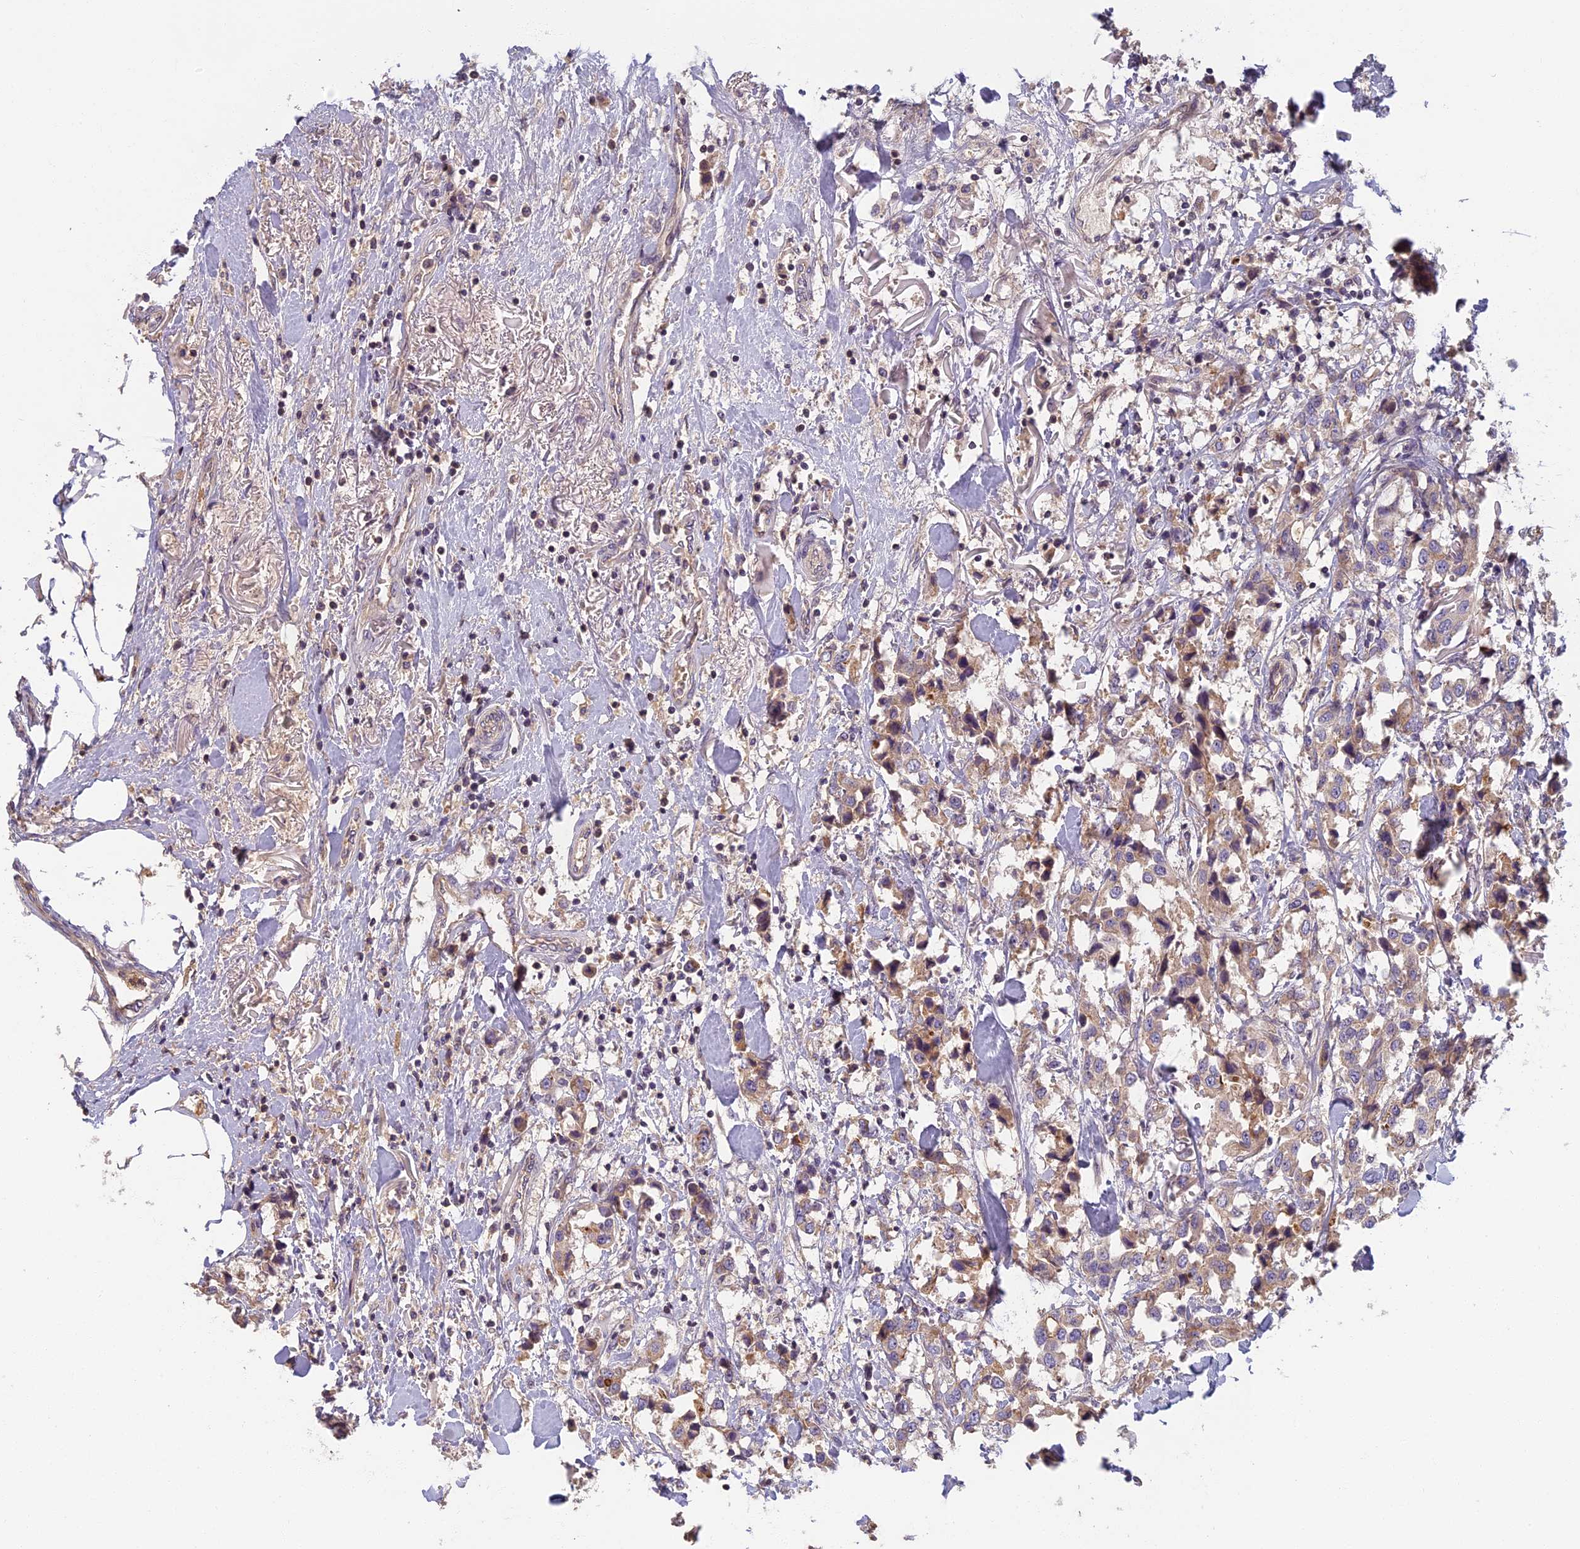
{"staining": {"intensity": "weak", "quantity": "25%-75%", "location": "cytoplasmic/membranous"}, "tissue": "breast cancer", "cell_type": "Tumor cells", "image_type": "cancer", "snomed": [{"axis": "morphology", "description": "Duct carcinoma"}, {"axis": "topography", "description": "Breast"}], "caption": "Protein expression analysis of infiltrating ductal carcinoma (breast) exhibits weak cytoplasmic/membranous staining in about 25%-75% of tumor cells. (Stains: DAB in brown, nuclei in blue, Microscopy: brightfield microscopy at high magnification).", "gene": "AP4E1", "patient": {"sex": "female", "age": 80}}